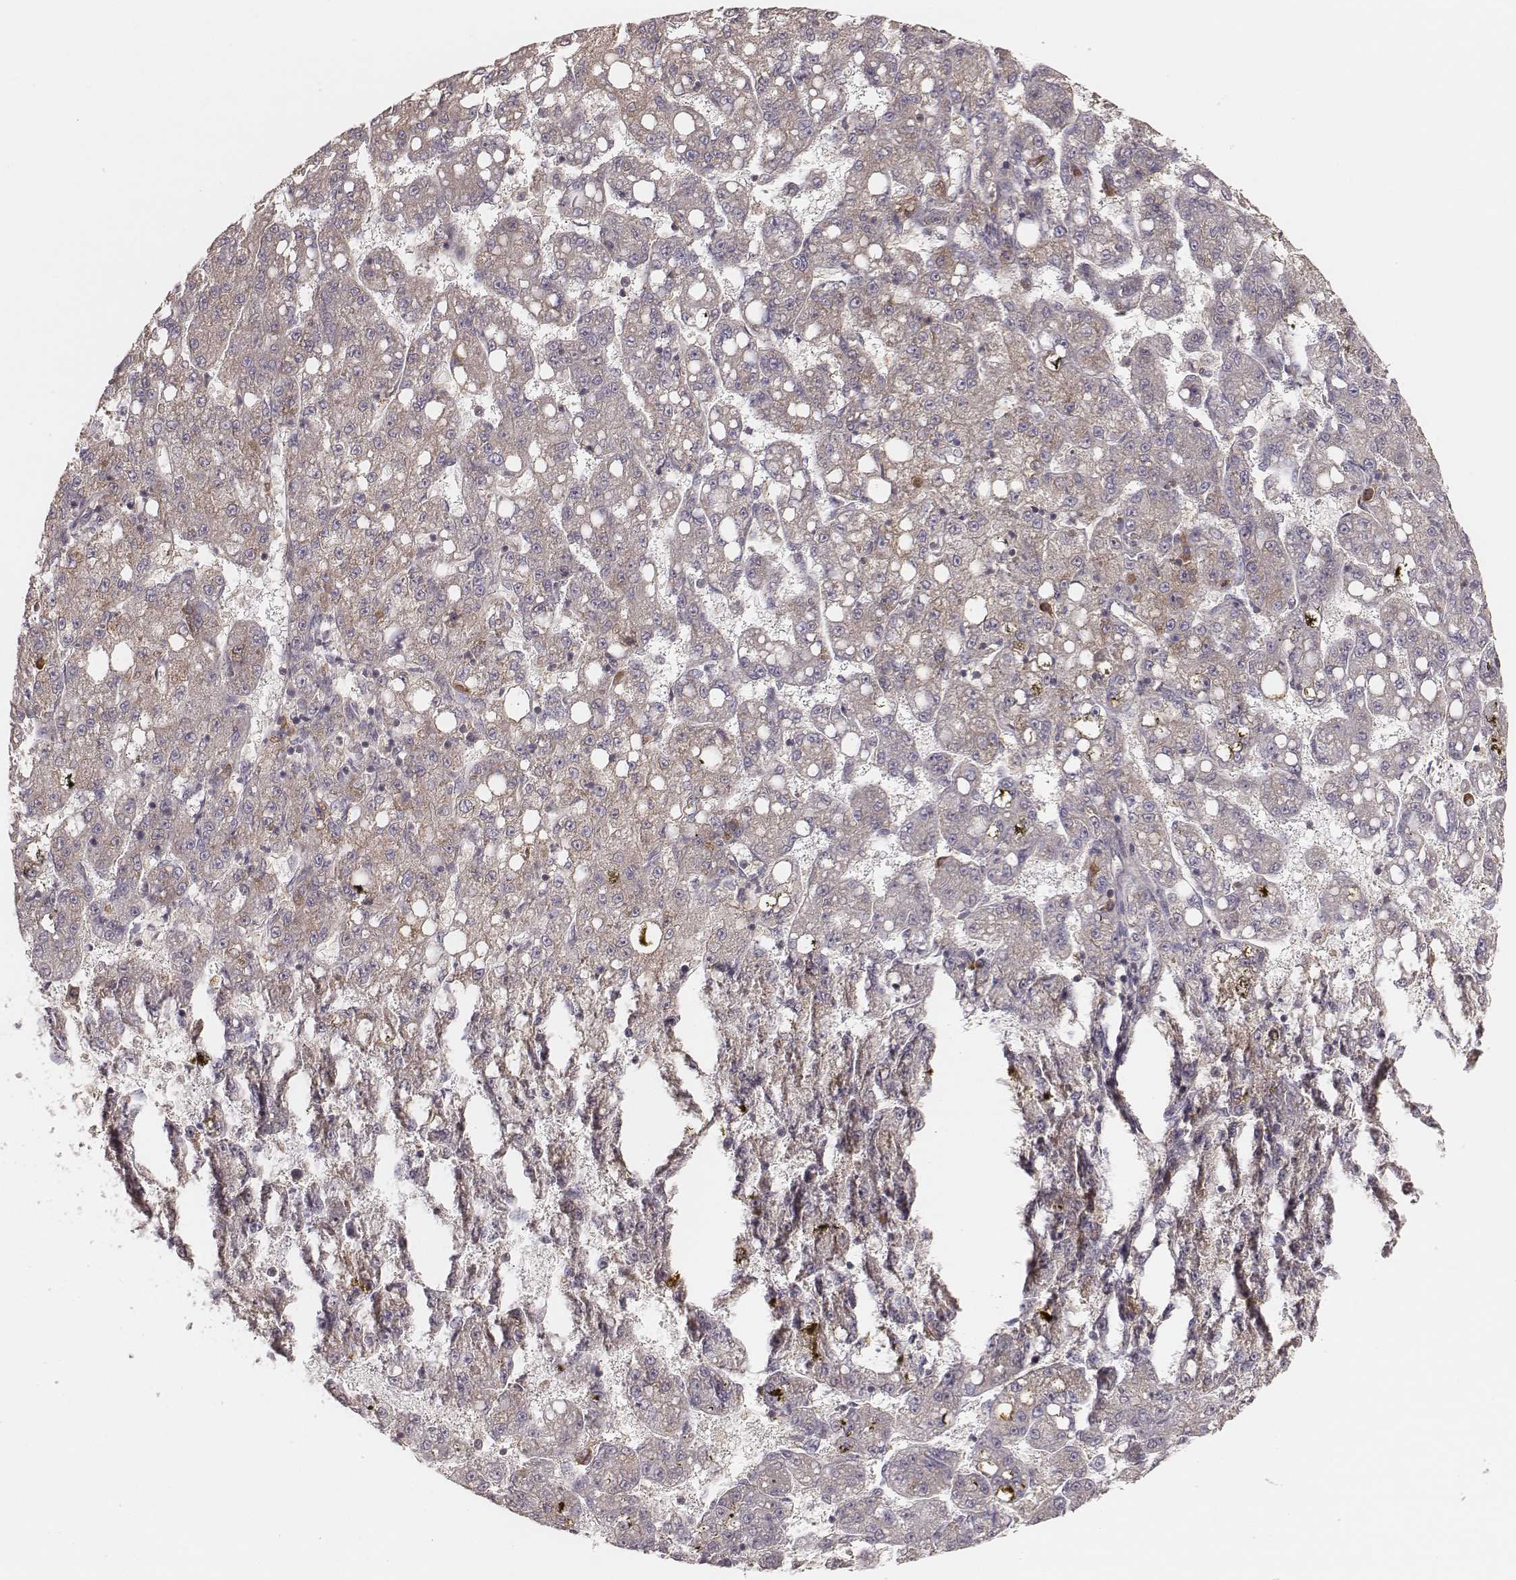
{"staining": {"intensity": "weak", "quantity": ">75%", "location": "cytoplasmic/membranous"}, "tissue": "liver cancer", "cell_type": "Tumor cells", "image_type": "cancer", "snomed": [{"axis": "morphology", "description": "Carcinoma, Hepatocellular, NOS"}, {"axis": "topography", "description": "Liver"}], "caption": "Tumor cells reveal low levels of weak cytoplasmic/membranous positivity in approximately >75% of cells in hepatocellular carcinoma (liver). Ihc stains the protein of interest in brown and the nuclei are stained blue.", "gene": "CARS1", "patient": {"sex": "female", "age": 65}}